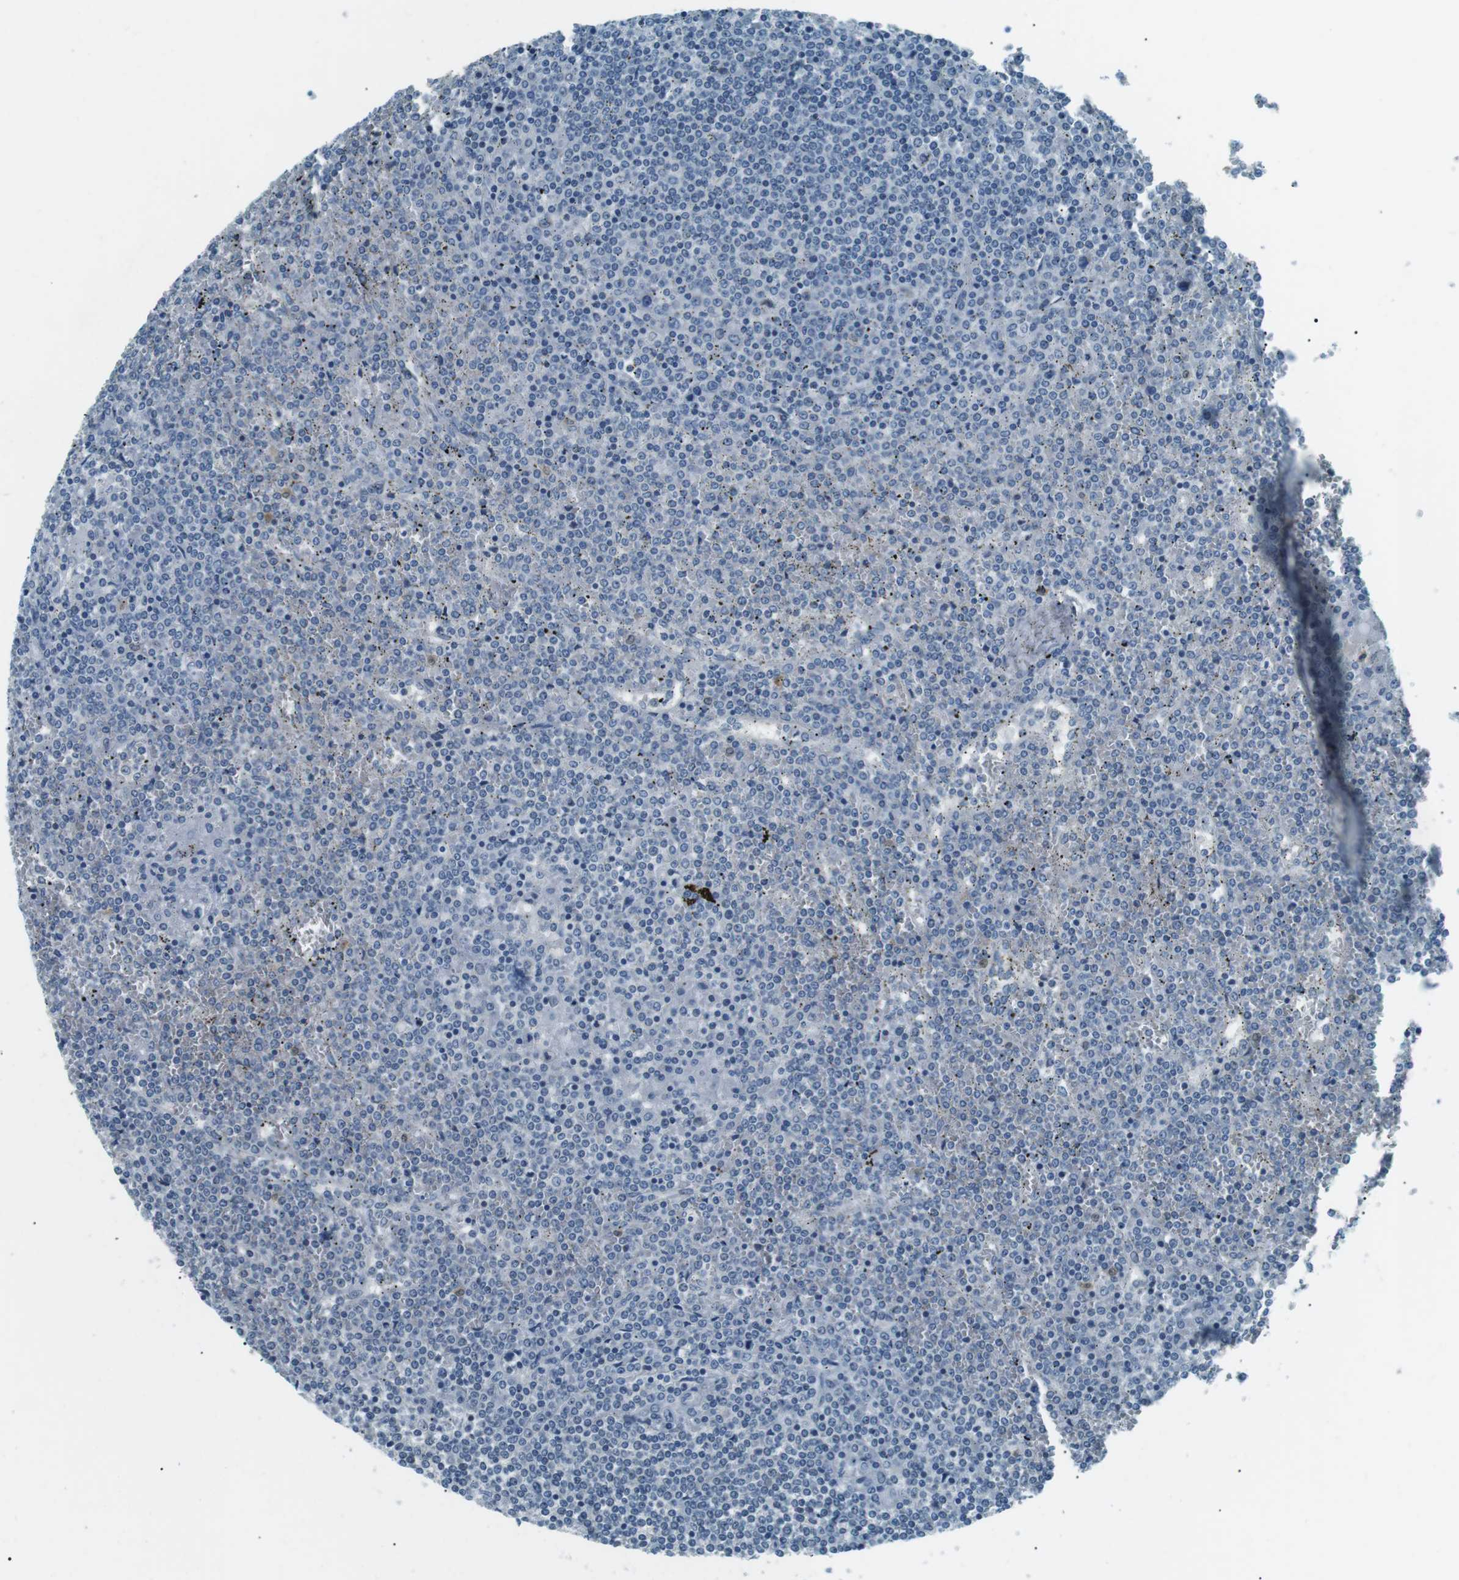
{"staining": {"intensity": "negative", "quantity": "none", "location": "none"}, "tissue": "lymphoma", "cell_type": "Tumor cells", "image_type": "cancer", "snomed": [{"axis": "morphology", "description": "Malignant lymphoma, non-Hodgkin's type, Low grade"}, {"axis": "topography", "description": "Spleen"}], "caption": "This is an IHC micrograph of low-grade malignant lymphoma, non-Hodgkin's type. There is no positivity in tumor cells.", "gene": "SERPINB2", "patient": {"sex": "female", "age": 19}}